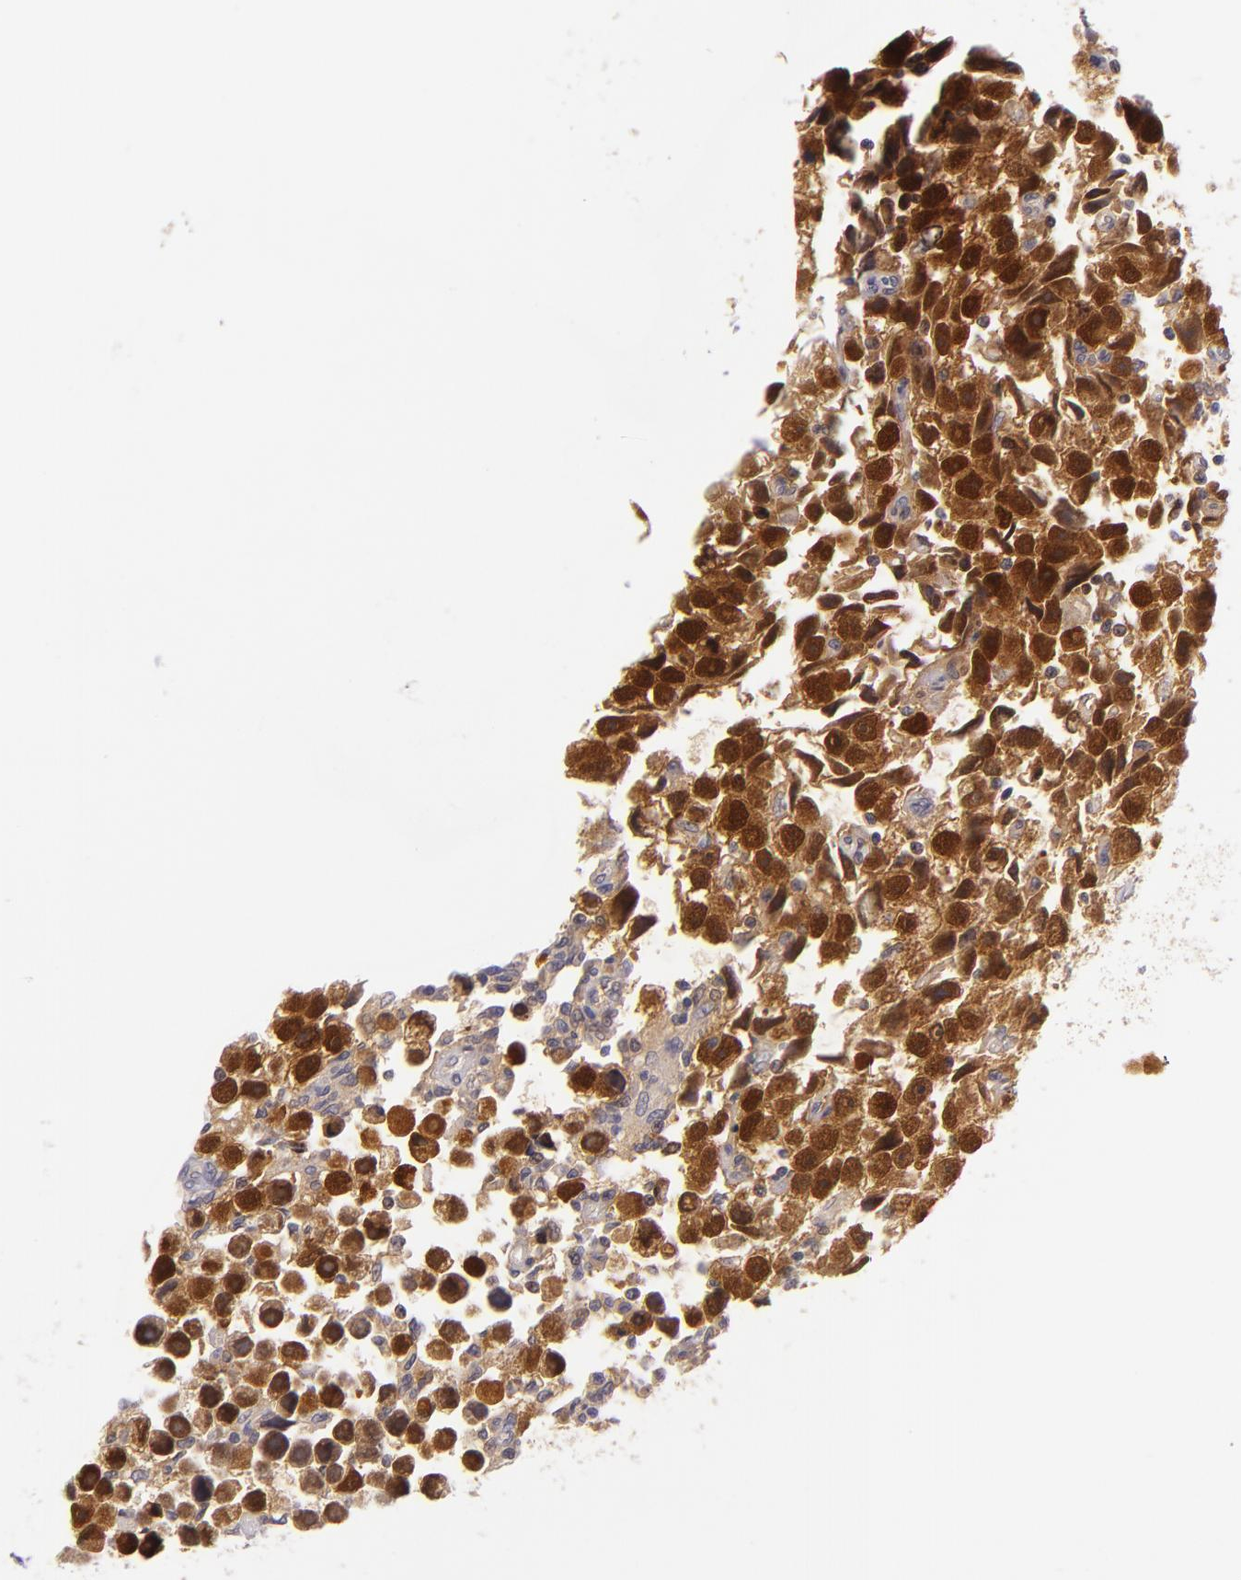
{"staining": {"intensity": "strong", "quantity": ">75%", "location": "cytoplasmic/membranous,nuclear"}, "tissue": "testis cancer", "cell_type": "Tumor cells", "image_type": "cancer", "snomed": [{"axis": "morphology", "description": "Seminoma, NOS"}, {"axis": "topography", "description": "Testis"}], "caption": "There is high levels of strong cytoplasmic/membranous and nuclear staining in tumor cells of testis cancer (seminoma), as demonstrated by immunohistochemical staining (brown color).", "gene": "CSE1L", "patient": {"sex": "male", "age": 43}}